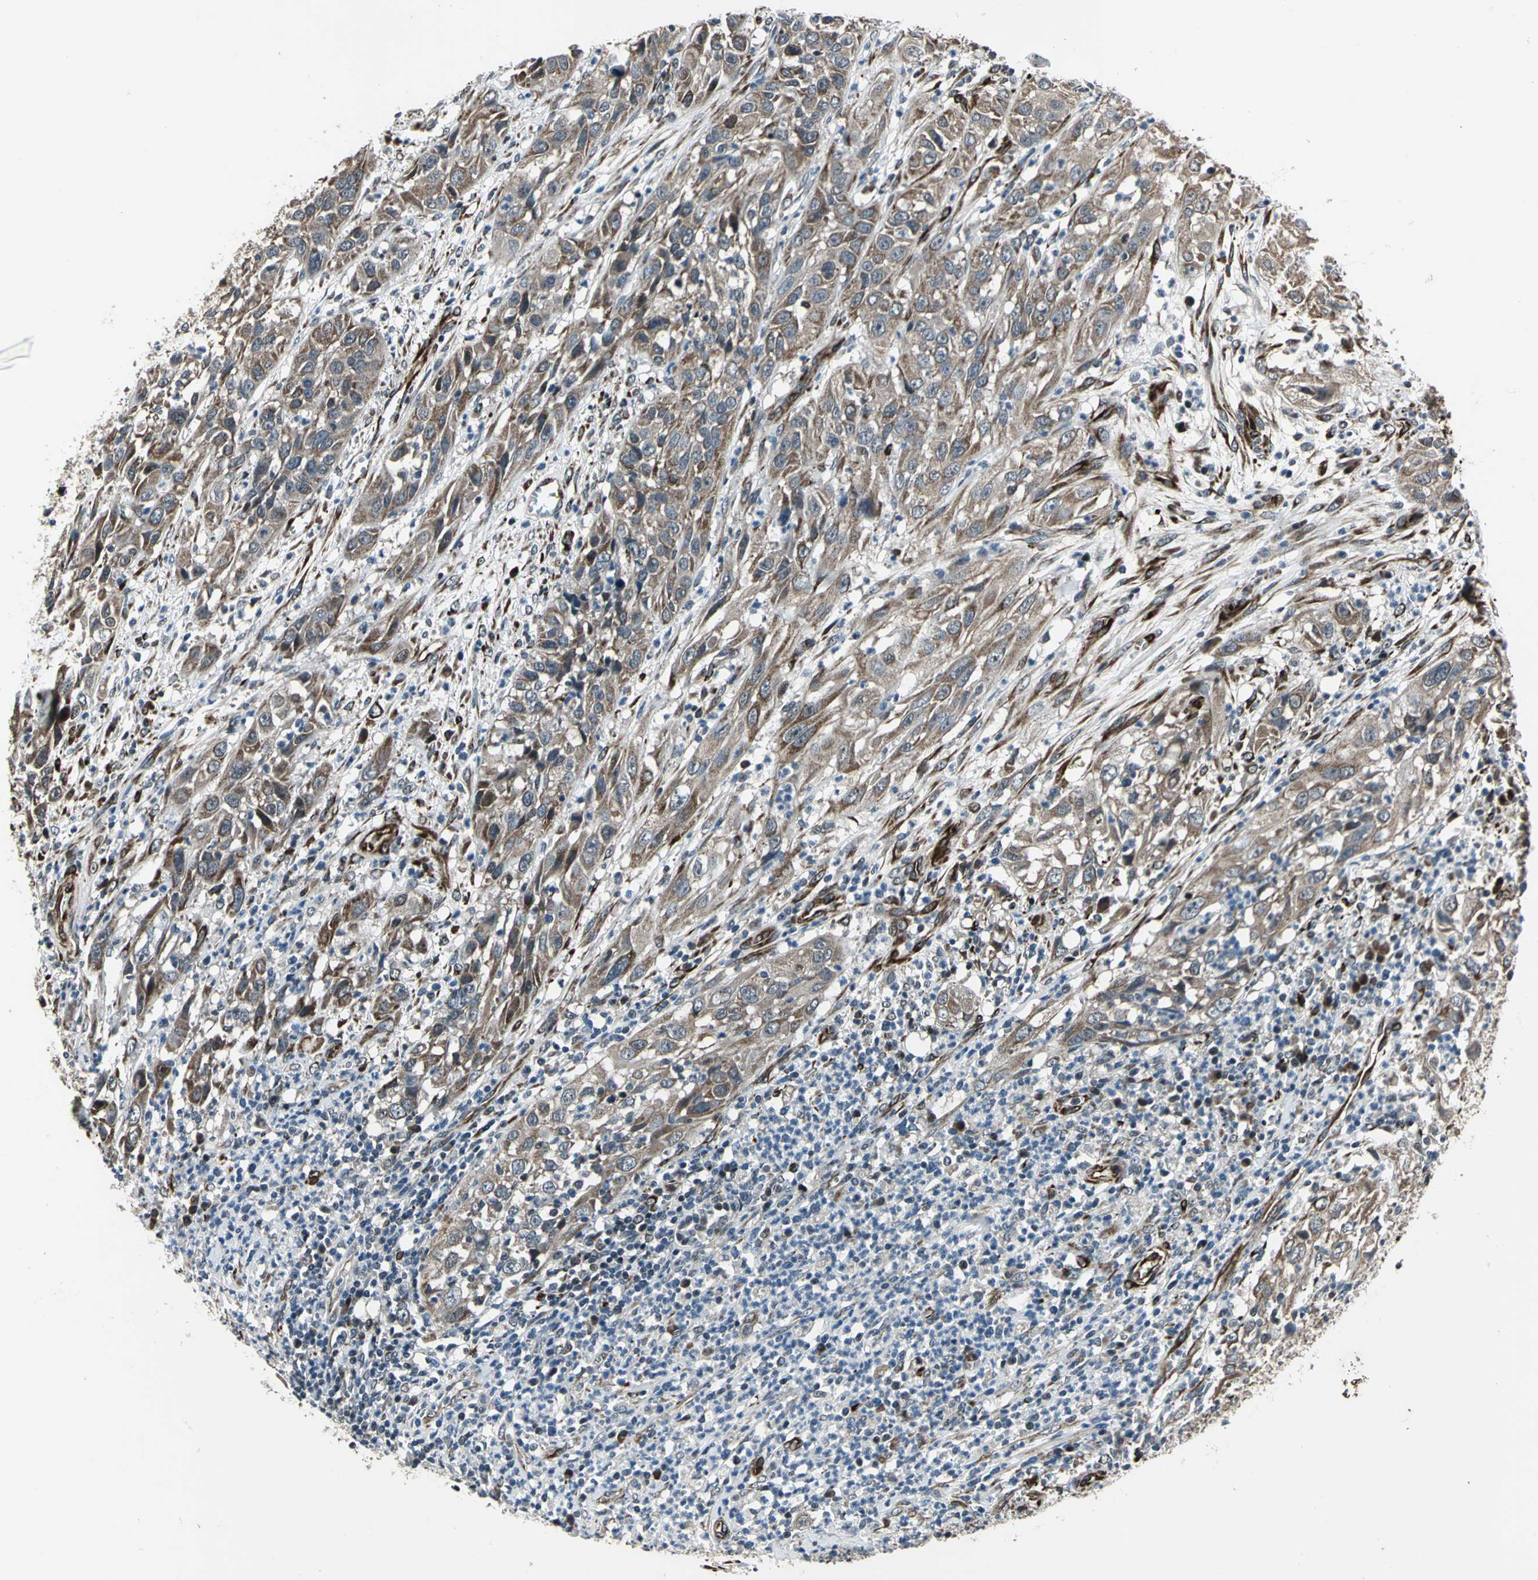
{"staining": {"intensity": "moderate", "quantity": ">75%", "location": "cytoplasmic/membranous"}, "tissue": "cervical cancer", "cell_type": "Tumor cells", "image_type": "cancer", "snomed": [{"axis": "morphology", "description": "Squamous cell carcinoma, NOS"}, {"axis": "topography", "description": "Cervix"}], "caption": "Protein analysis of cervical squamous cell carcinoma tissue demonstrates moderate cytoplasmic/membranous staining in approximately >75% of tumor cells. (DAB (3,3'-diaminobenzidine) = brown stain, brightfield microscopy at high magnification).", "gene": "EXD2", "patient": {"sex": "female", "age": 32}}